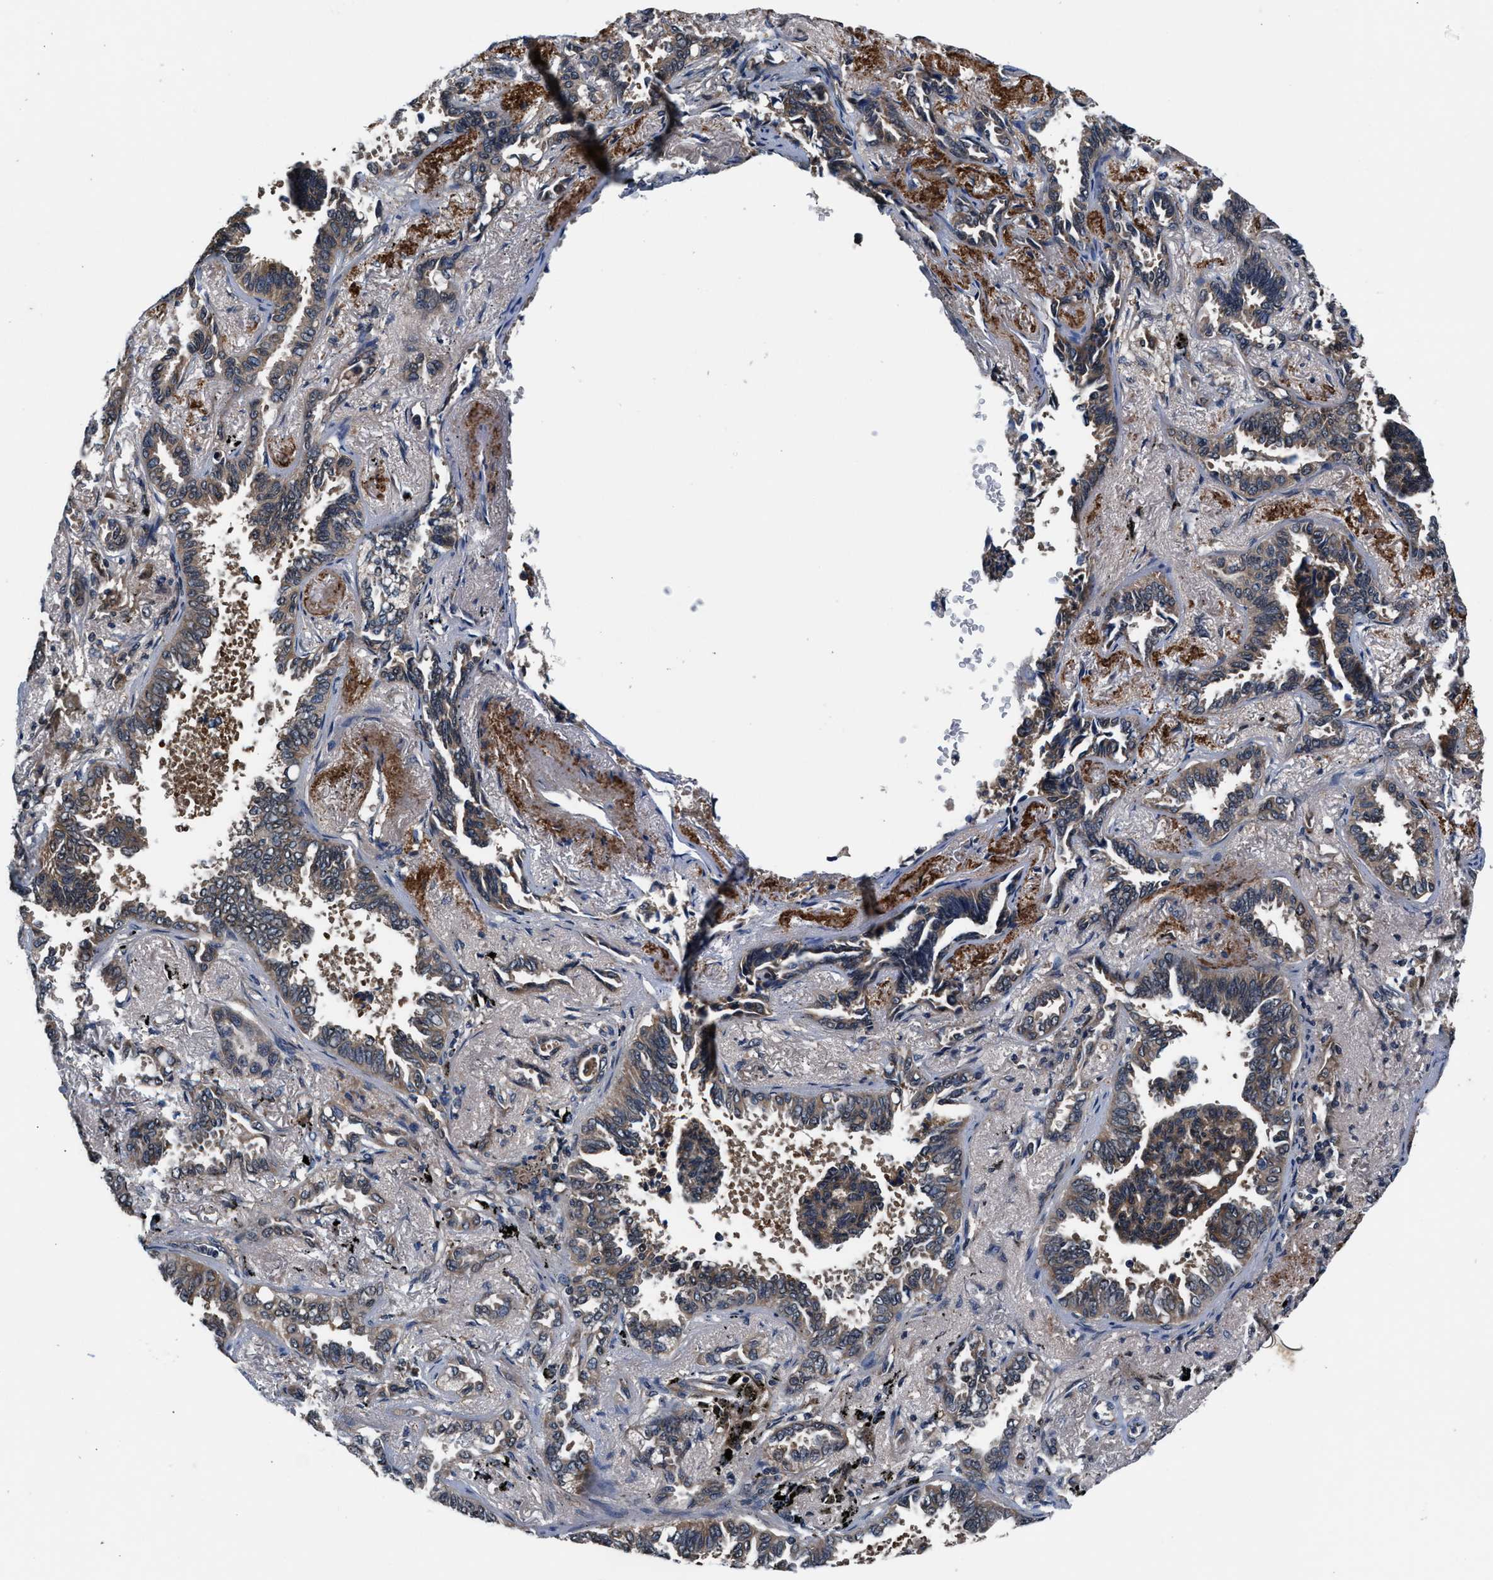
{"staining": {"intensity": "weak", "quantity": ">75%", "location": "cytoplasmic/membranous"}, "tissue": "lung cancer", "cell_type": "Tumor cells", "image_type": "cancer", "snomed": [{"axis": "morphology", "description": "Adenocarcinoma, NOS"}, {"axis": "topography", "description": "Lung"}], "caption": "A low amount of weak cytoplasmic/membranous positivity is identified in approximately >75% of tumor cells in lung cancer (adenocarcinoma) tissue.", "gene": "PRPSAP2", "patient": {"sex": "male", "age": 59}}